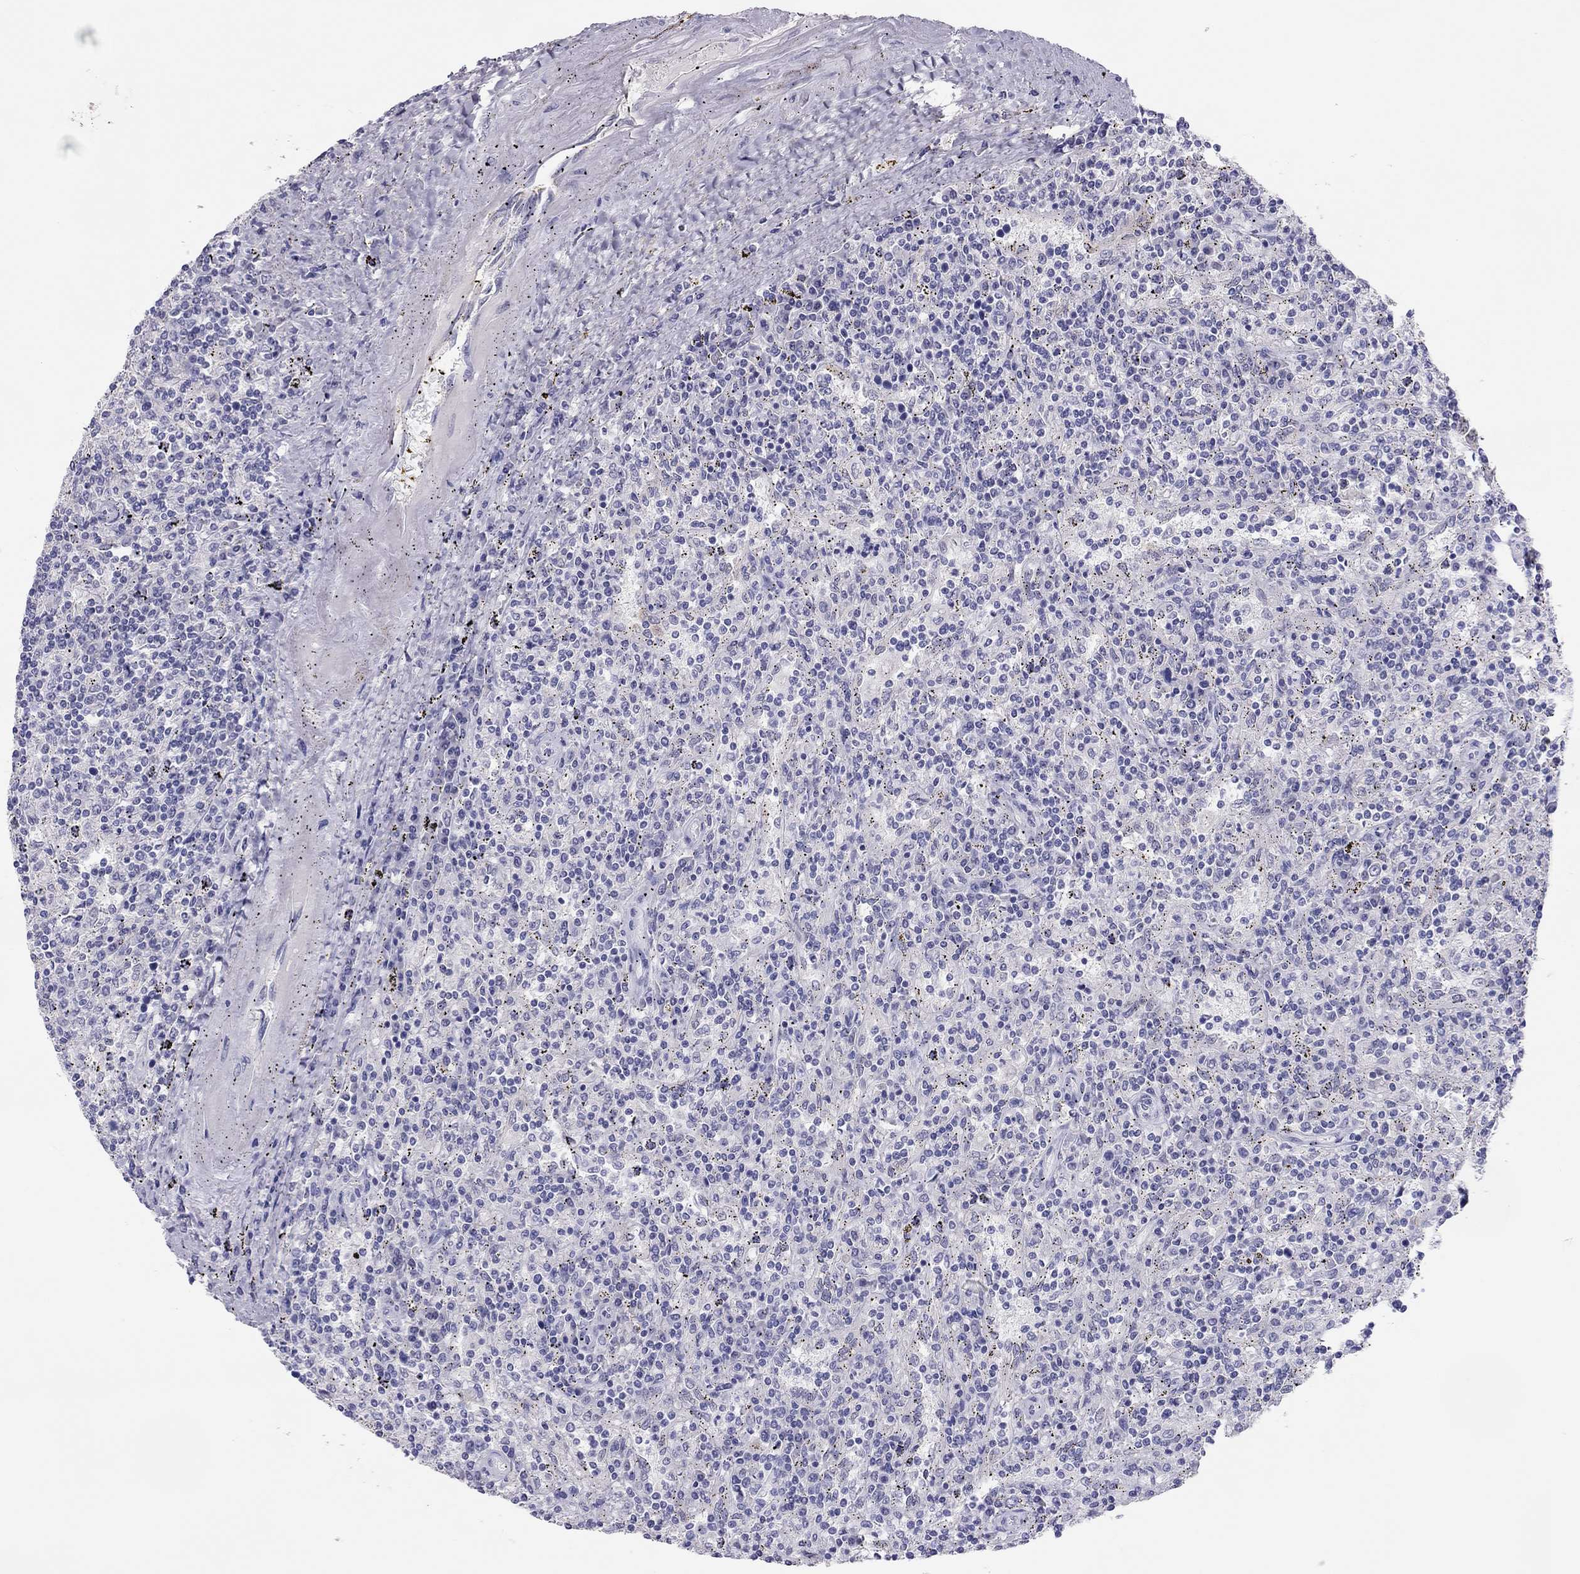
{"staining": {"intensity": "negative", "quantity": "none", "location": "none"}, "tissue": "lymphoma", "cell_type": "Tumor cells", "image_type": "cancer", "snomed": [{"axis": "morphology", "description": "Malignant lymphoma, non-Hodgkin's type, Low grade"}, {"axis": "topography", "description": "Lymph node"}], "caption": "The image shows no significant staining in tumor cells of malignant lymphoma, non-Hodgkin's type (low-grade). (DAB (3,3'-diaminobenzidine) immunohistochemistry, high magnification).", "gene": "PHOX2A", "patient": {"sex": "male", "age": 52}}